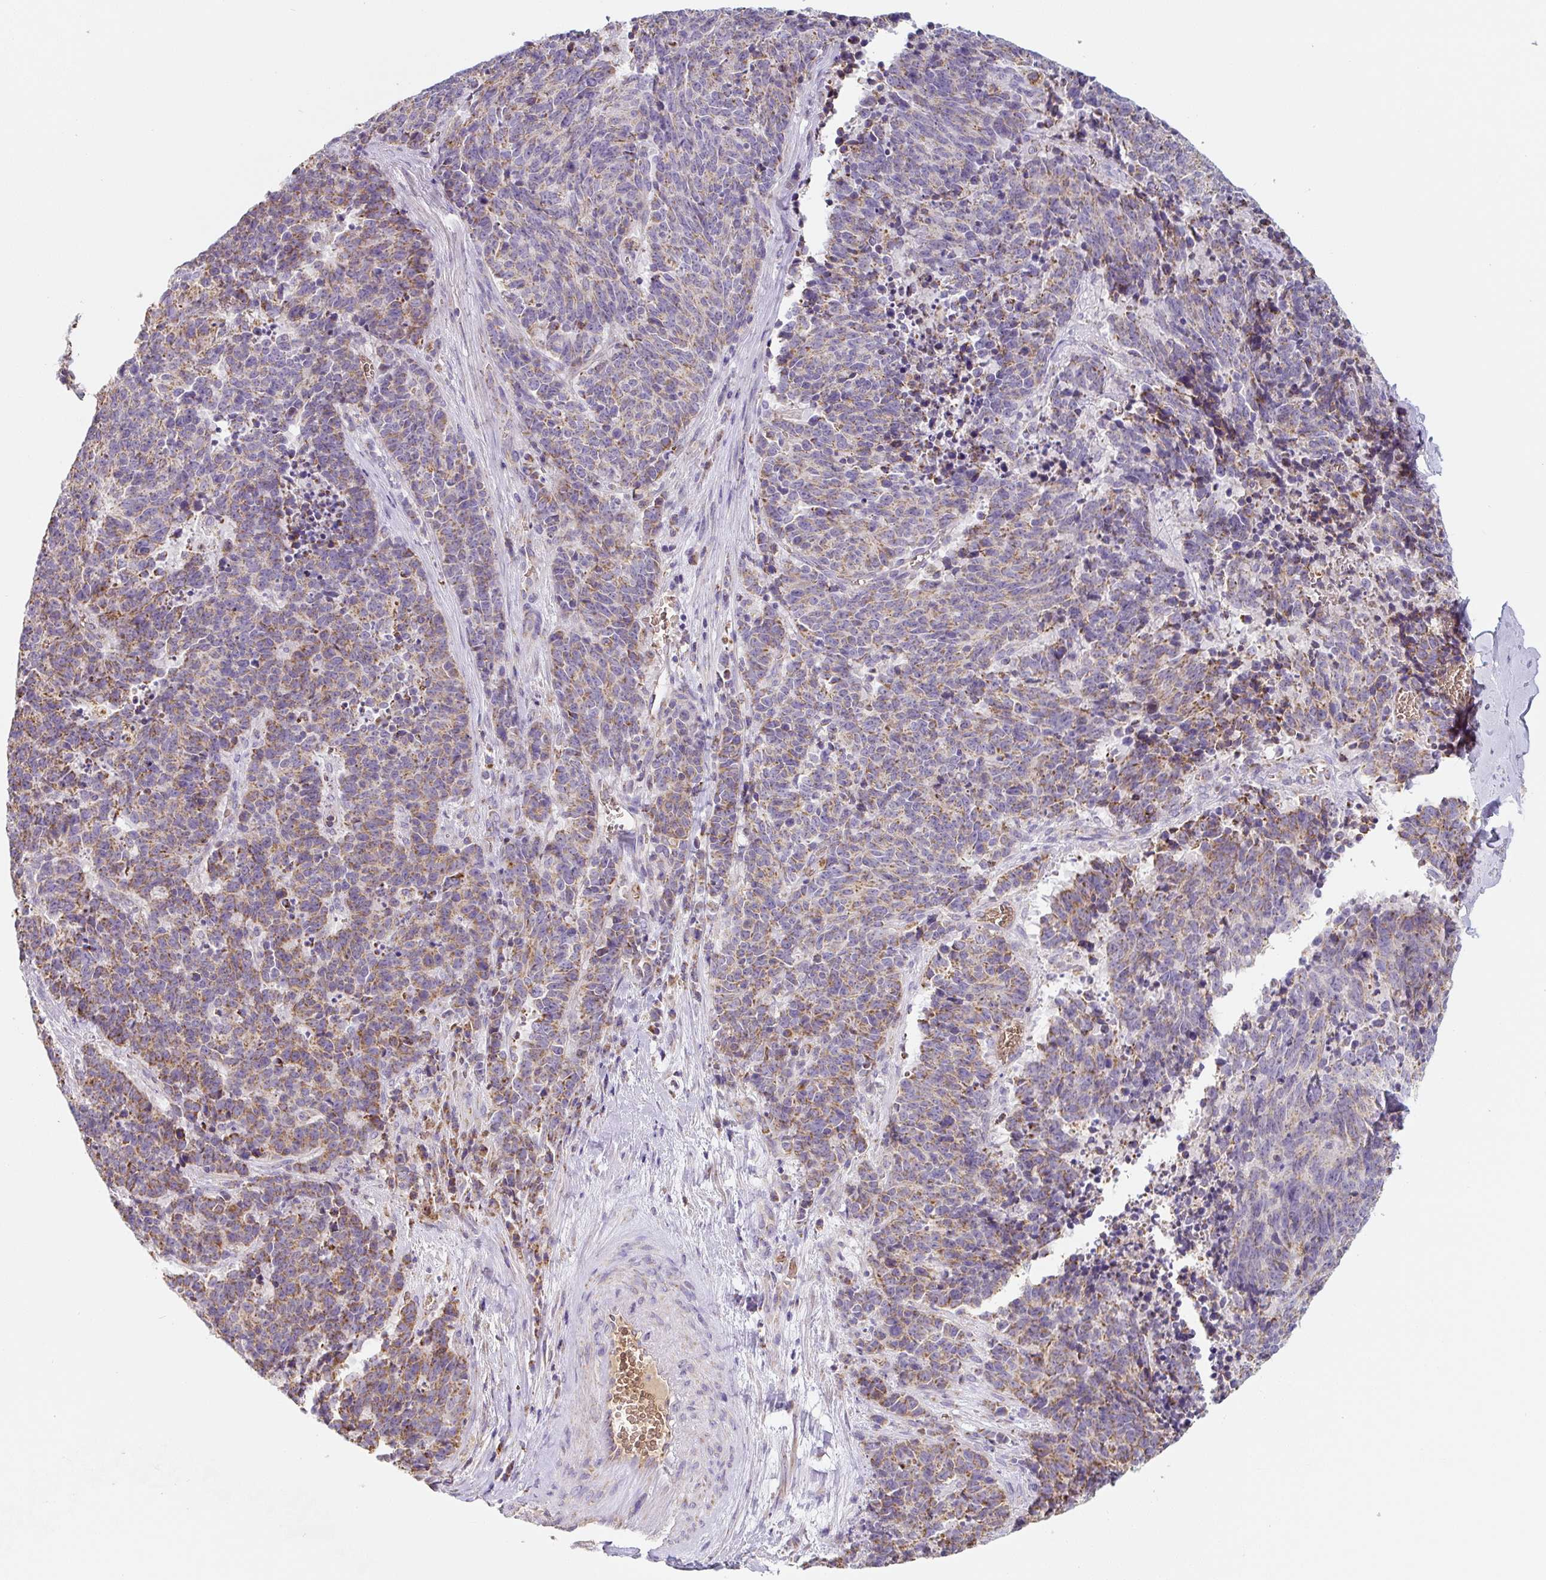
{"staining": {"intensity": "moderate", "quantity": "25%-75%", "location": "cytoplasmic/membranous"}, "tissue": "cervical cancer", "cell_type": "Tumor cells", "image_type": "cancer", "snomed": [{"axis": "morphology", "description": "Squamous cell carcinoma, NOS"}, {"axis": "topography", "description": "Cervix"}], "caption": "A brown stain labels moderate cytoplasmic/membranous positivity of a protein in cervical cancer tumor cells.", "gene": "MT-CO2", "patient": {"sex": "female", "age": 29}}